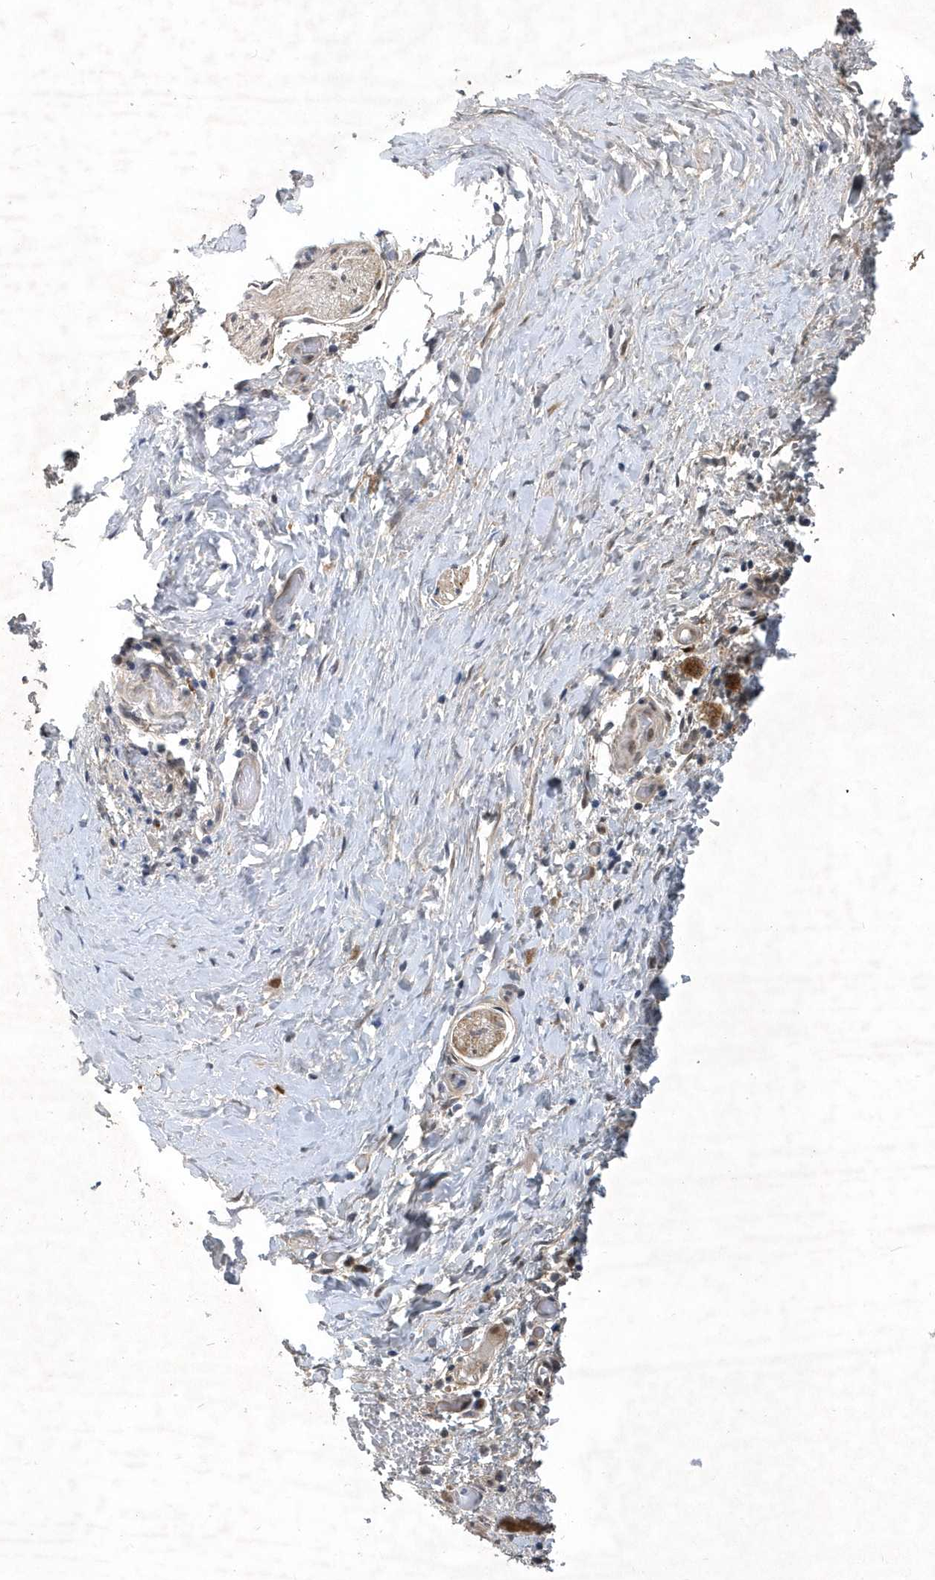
{"staining": {"intensity": "moderate", "quantity": ">75%", "location": "nuclear"}, "tissue": "pancreatic cancer", "cell_type": "Tumor cells", "image_type": "cancer", "snomed": [{"axis": "morphology", "description": "Normal tissue, NOS"}, {"axis": "morphology", "description": "Adenocarcinoma, NOS"}, {"axis": "topography", "description": "Pancreas"}, {"axis": "topography", "description": "Peripheral nerve tissue"}], "caption": "Protein expression analysis of pancreatic adenocarcinoma displays moderate nuclear expression in approximately >75% of tumor cells.", "gene": "FAM217A", "patient": {"sex": "female", "age": 63}}